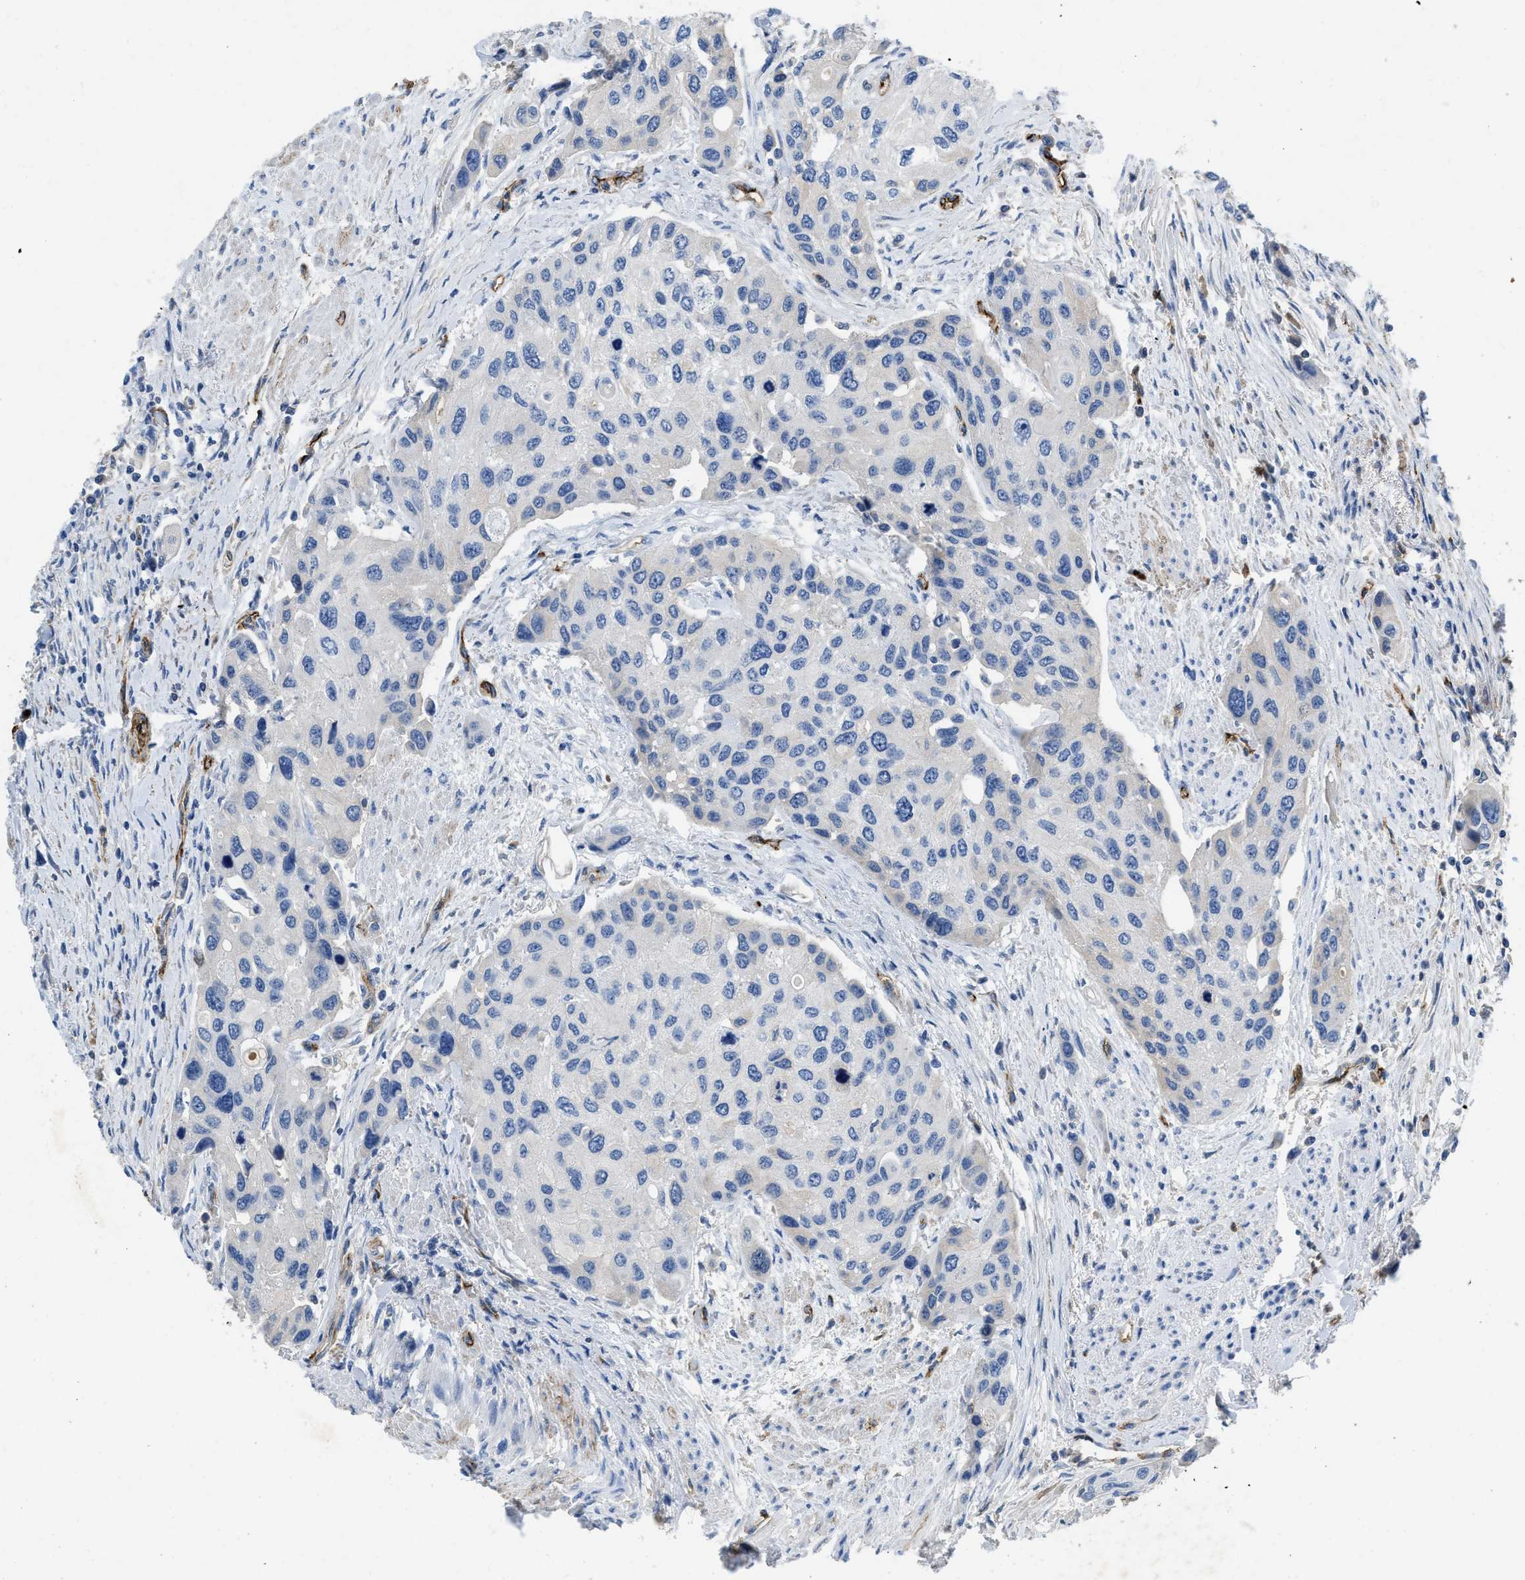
{"staining": {"intensity": "negative", "quantity": "none", "location": "none"}, "tissue": "urothelial cancer", "cell_type": "Tumor cells", "image_type": "cancer", "snomed": [{"axis": "morphology", "description": "Urothelial carcinoma, High grade"}, {"axis": "topography", "description": "Urinary bladder"}], "caption": "Immunohistochemical staining of urothelial cancer exhibits no significant expression in tumor cells. (DAB immunohistochemistry visualized using brightfield microscopy, high magnification).", "gene": "SPEG", "patient": {"sex": "female", "age": 56}}